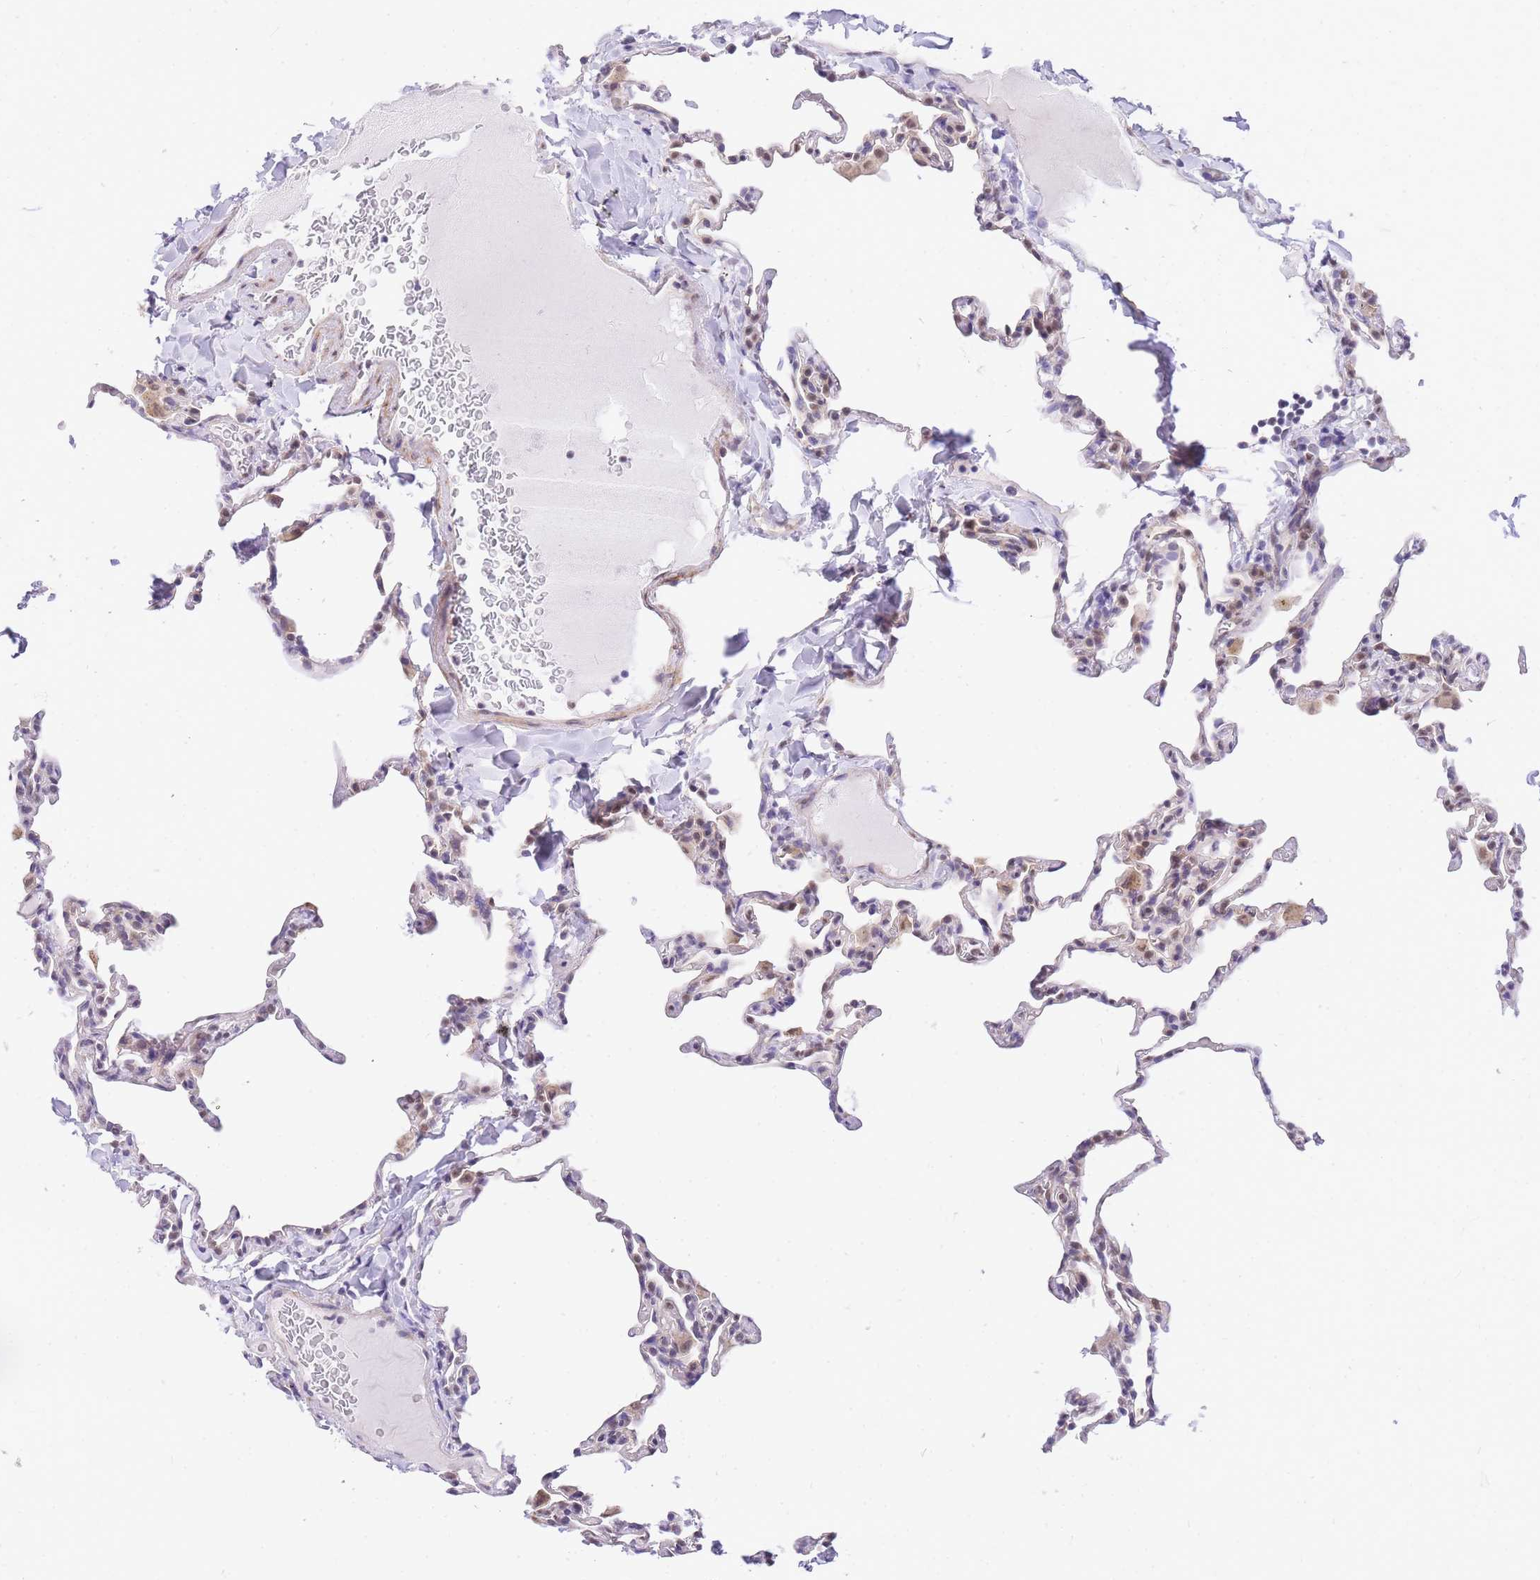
{"staining": {"intensity": "negative", "quantity": "none", "location": "none"}, "tissue": "lung", "cell_type": "Alveolar cells", "image_type": "normal", "snomed": [{"axis": "morphology", "description": "Normal tissue, NOS"}, {"axis": "topography", "description": "Lung"}], "caption": "High magnification brightfield microscopy of unremarkable lung stained with DAB (3,3'-diaminobenzidine) (brown) and counterstained with hematoxylin (blue): alveolar cells show no significant expression. (Immunohistochemistry, brightfield microscopy, high magnification).", "gene": "S100PBP", "patient": {"sex": "male", "age": 20}}